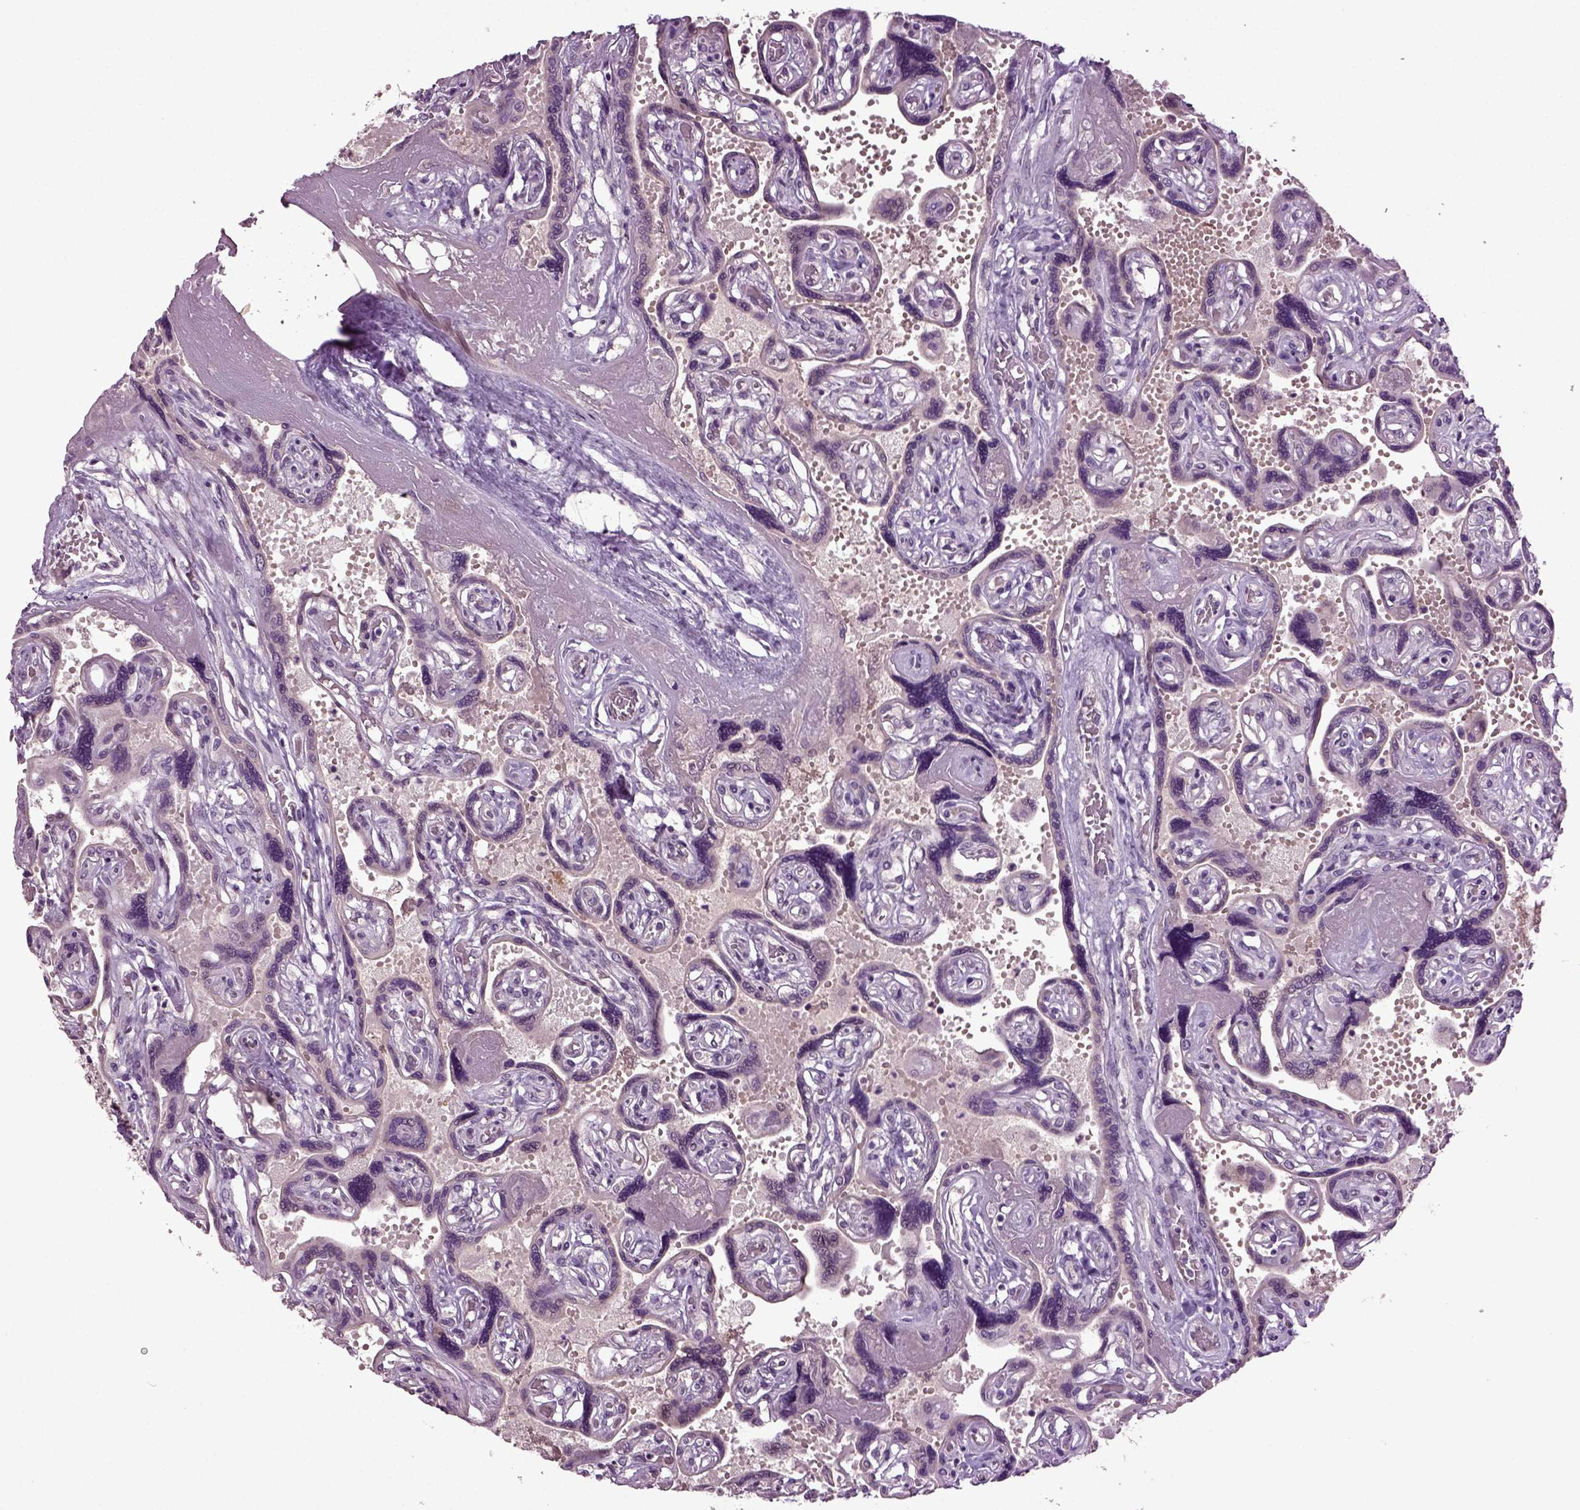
{"staining": {"intensity": "negative", "quantity": "none", "location": "none"}, "tissue": "placenta", "cell_type": "Decidual cells", "image_type": "normal", "snomed": [{"axis": "morphology", "description": "Normal tissue, NOS"}, {"axis": "topography", "description": "Placenta"}], "caption": "A high-resolution image shows immunohistochemistry (IHC) staining of benign placenta, which exhibits no significant expression in decidual cells.", "gene": "SLC17A6", "patient": {"sex": "female", "age": 32}}